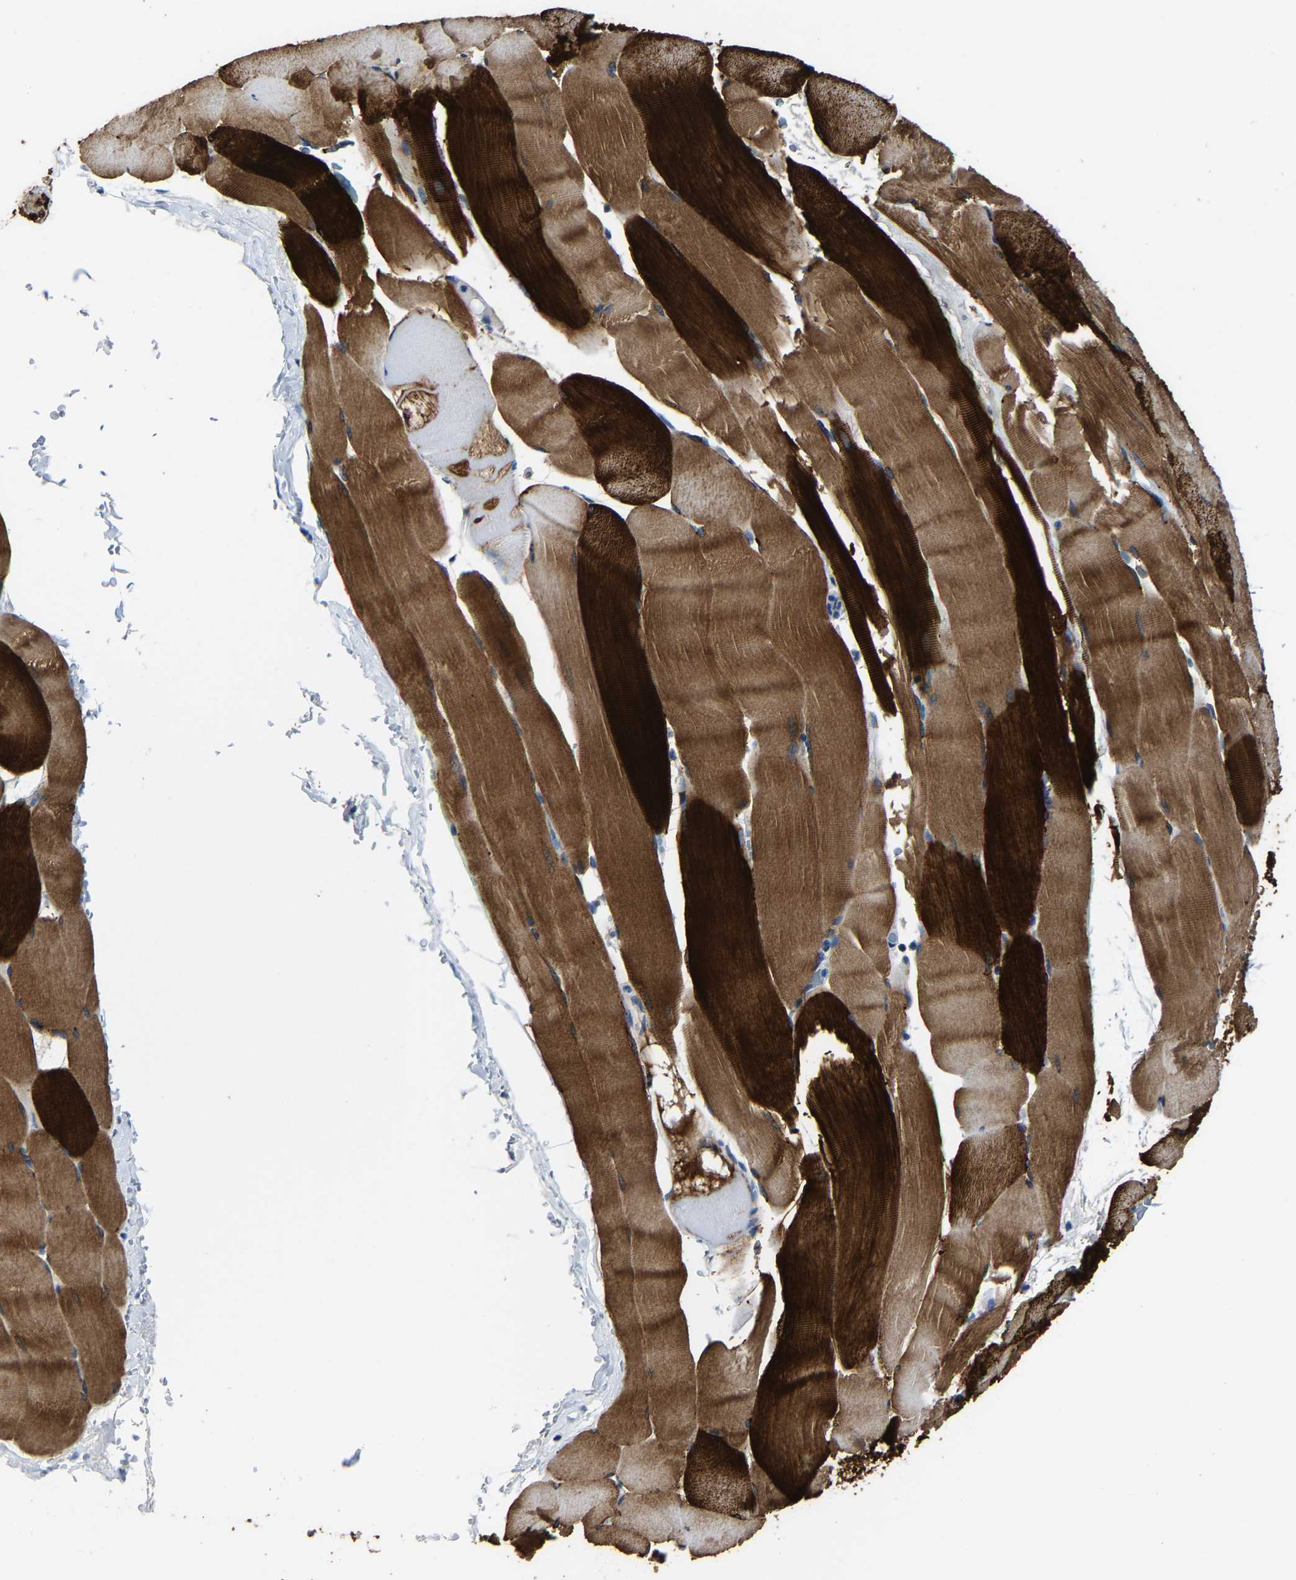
{"staining": {"intensity": "strong", "quantity": ">75%", "location": "cytoplasmic/membranous"}, "tissue": "skeletal muscle", "cell_type": "Myocytes", "image_type": "normal", "snomed": [{"axis": "morphology", "description": "Normal tissue, NOS"}, {"axis": "topography", "description": "Skeletal muscle"}], "caption": "Immunohistochemical staining of normal human skeletal muscle exhibits high levels of strong cytoplasmic/membranous positivity in about >75% of myocytes. (brown staining indicates protein expression, while blue staining denotes nuclei).", "gene": "AGK", "patient": {"sex": "male", "age": 62}}